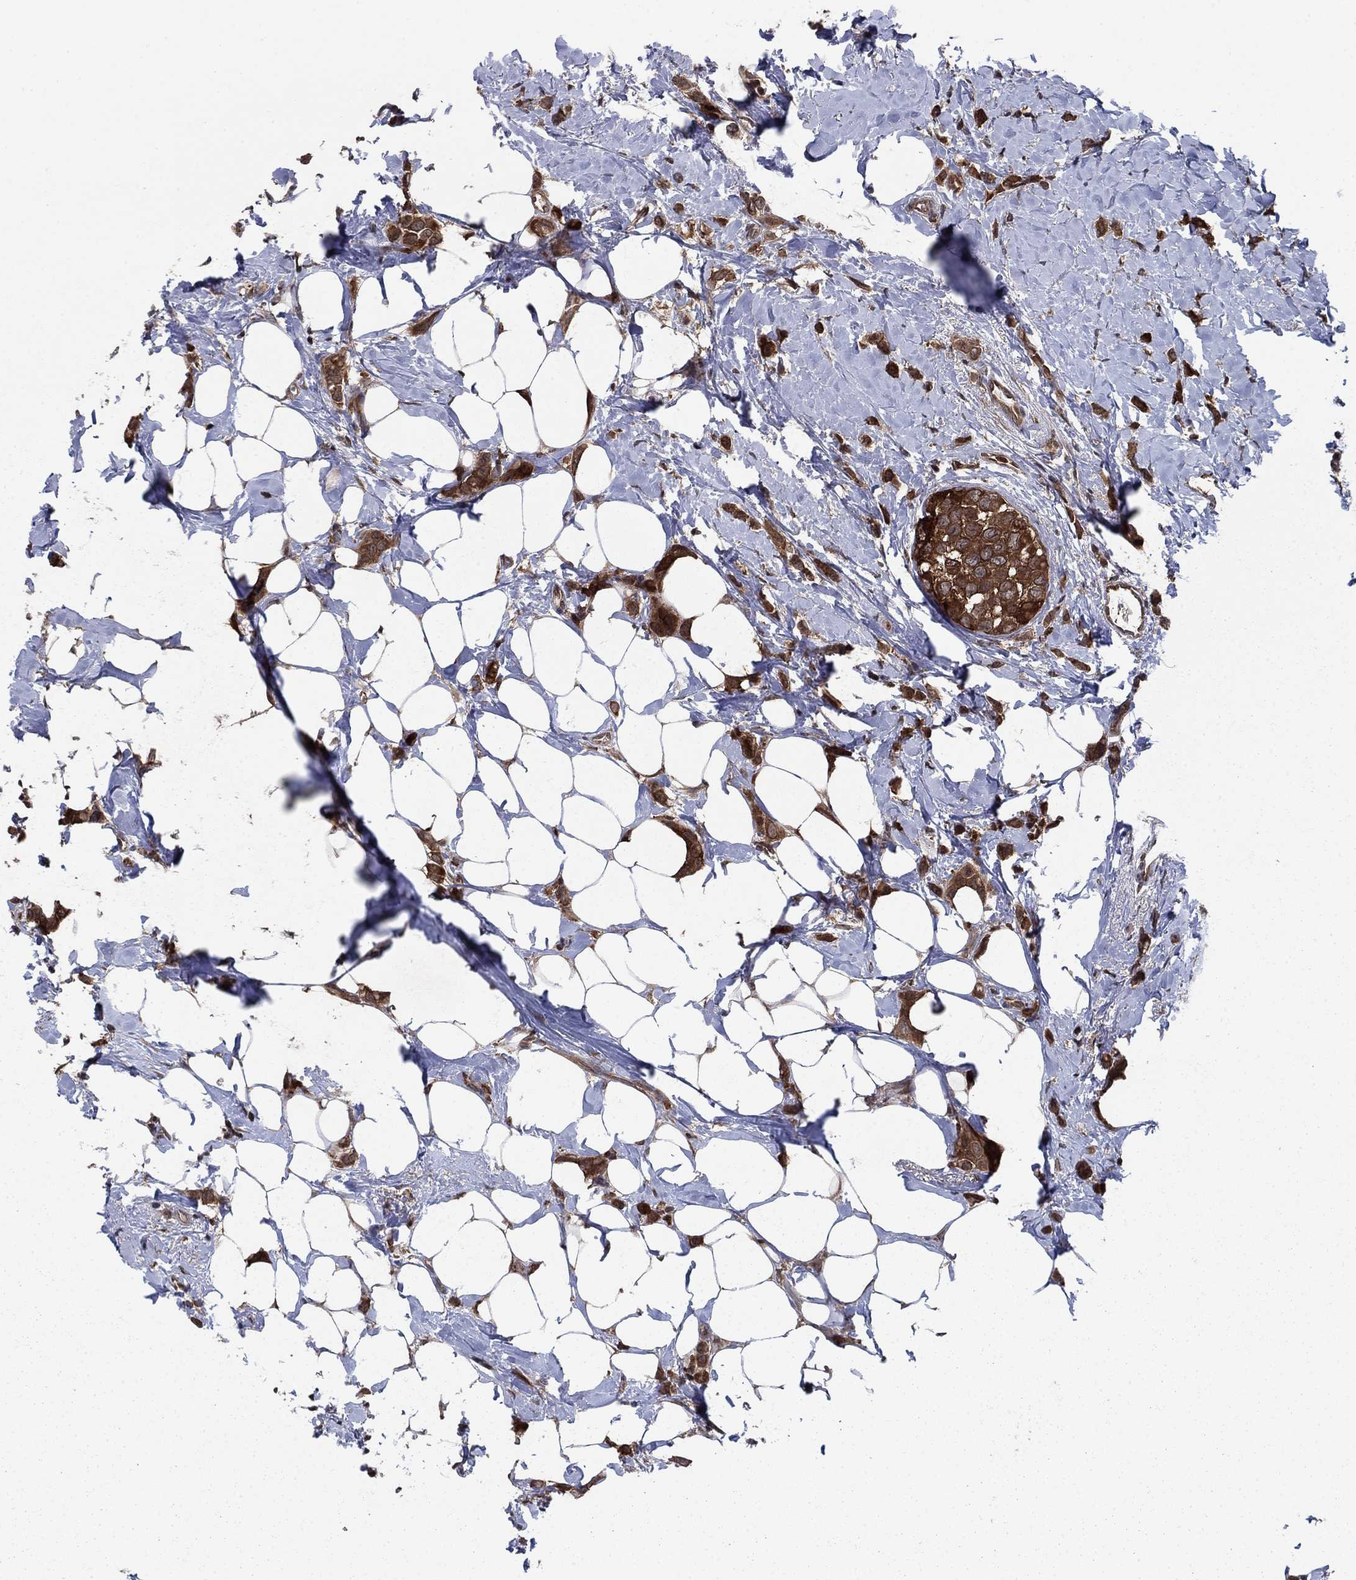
{"staining": {"intensity": "strong", "quantity": ">75%", "location": "cytoplasmic/membranous"}, "tissue": "breast cancer", "cell_type": "Tumor cells", "image_type": "cancer", "snomed": [{"axis": "morphology", "description": "Lobular carcinoma"}, {"axis": "topography", "description": "Breast"}], "caption": "Immunohistochemistry (IHC) (DAB) staining of lobular carcinoma (breast) reveals strong cytoplasmic/membranous protein expression in approximately >75% of tumor cells.", "gene": "CACYBP", "patient": {"sex": "female", "age": 66}}